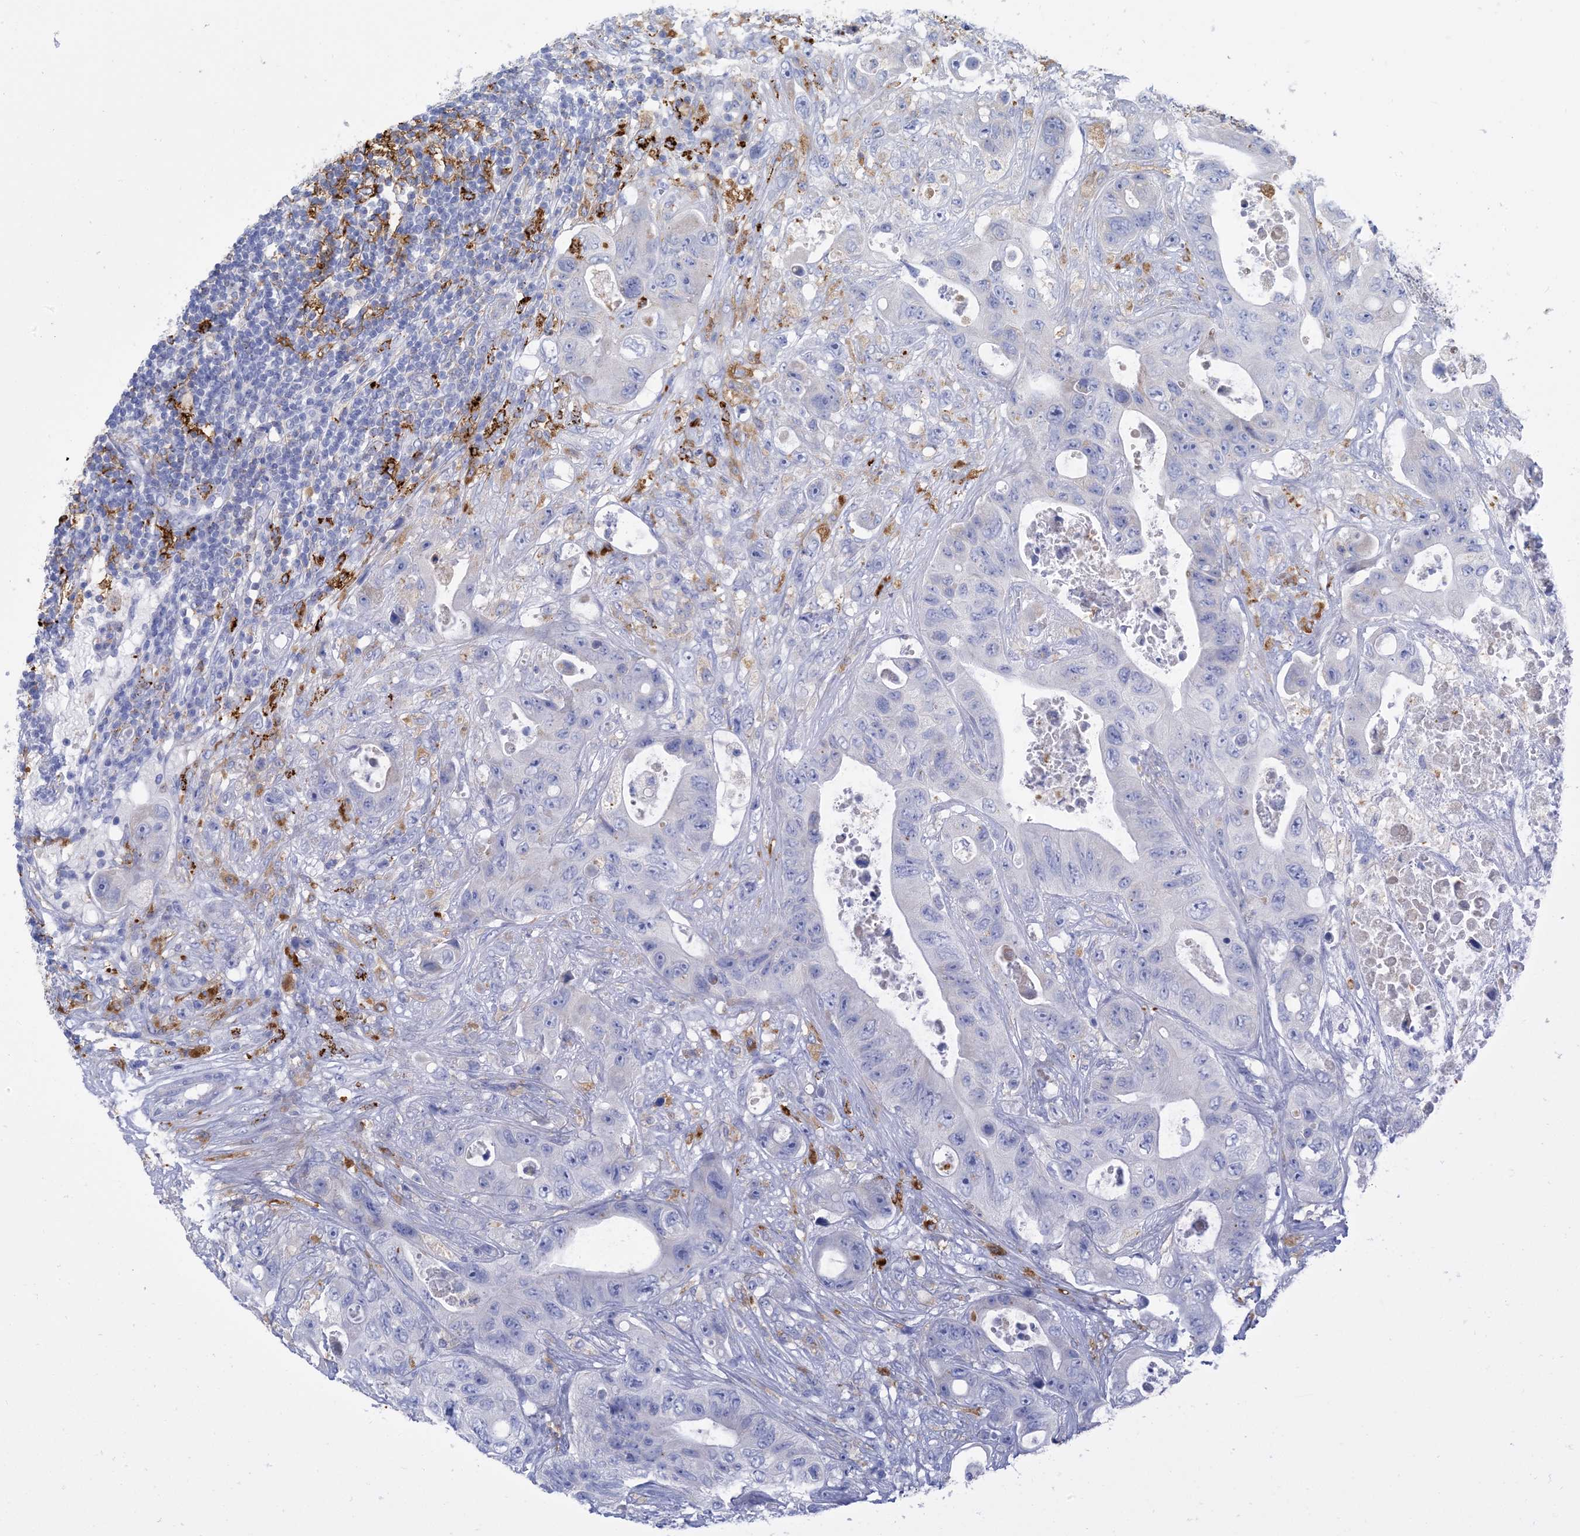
{"staining": {"intensity": "negative", "quantity": "none", "location": "none"}, "tissue": "colorectal cancer", "cell_type": "Tumor cells", "image_type": "cancer", "snomed": [{"axis": "morphology", "description": "Adenocarcinoma, NOS"}, {"axis": "topography", "description": "Colon"}], "caption": "Colorectal adenocarcinoma was stained to show a protein in brown. There is no significant expression in tumor cells.", "gene": "DPH3", "patient": {"sex": "female", "age": 46}}